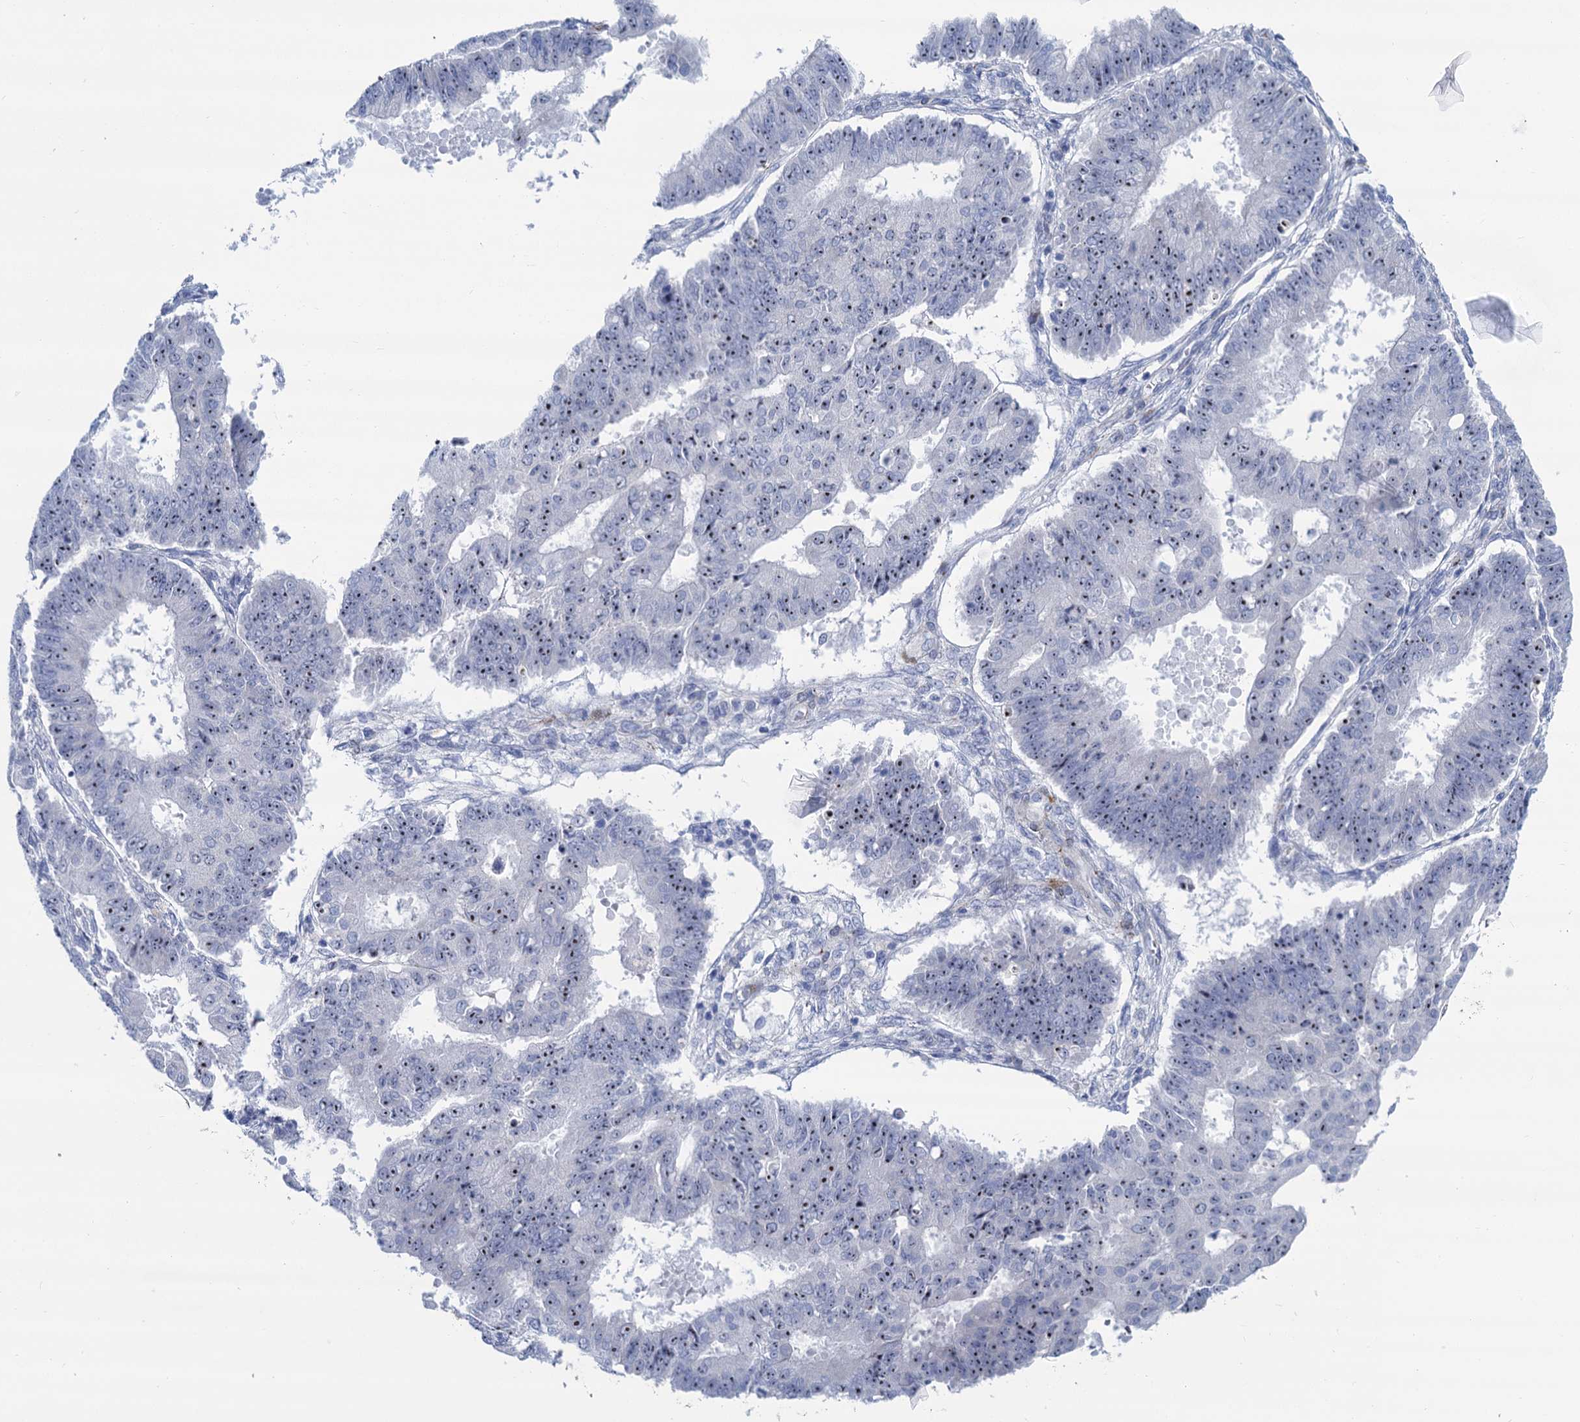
{"staining": {"intensity": "moderate", "quantity": ">75%", "location": "nuclear"}, "tissue": "ovarian cancer", "cell_type": "Tumor cells", "image_type": "cancer", "snomed": [{"axis": "morphology", "description": "Carcinoma, endometroid"}, {"axis": "topography", "description": "Appendix"}, {"axis": "topography", "description": "Ovary"}], "caption": "High-magnification brightfield microscopy of endometroid carcinoma (ovarian) stained with DAB (brown) and counterstained with hematoxylin (blue). tumor cells exhibit moderate nuclear expression is seen in about>75% of cells.", "gene": "SH3TC2", "patient": {"sex": "female", "age": 42}}